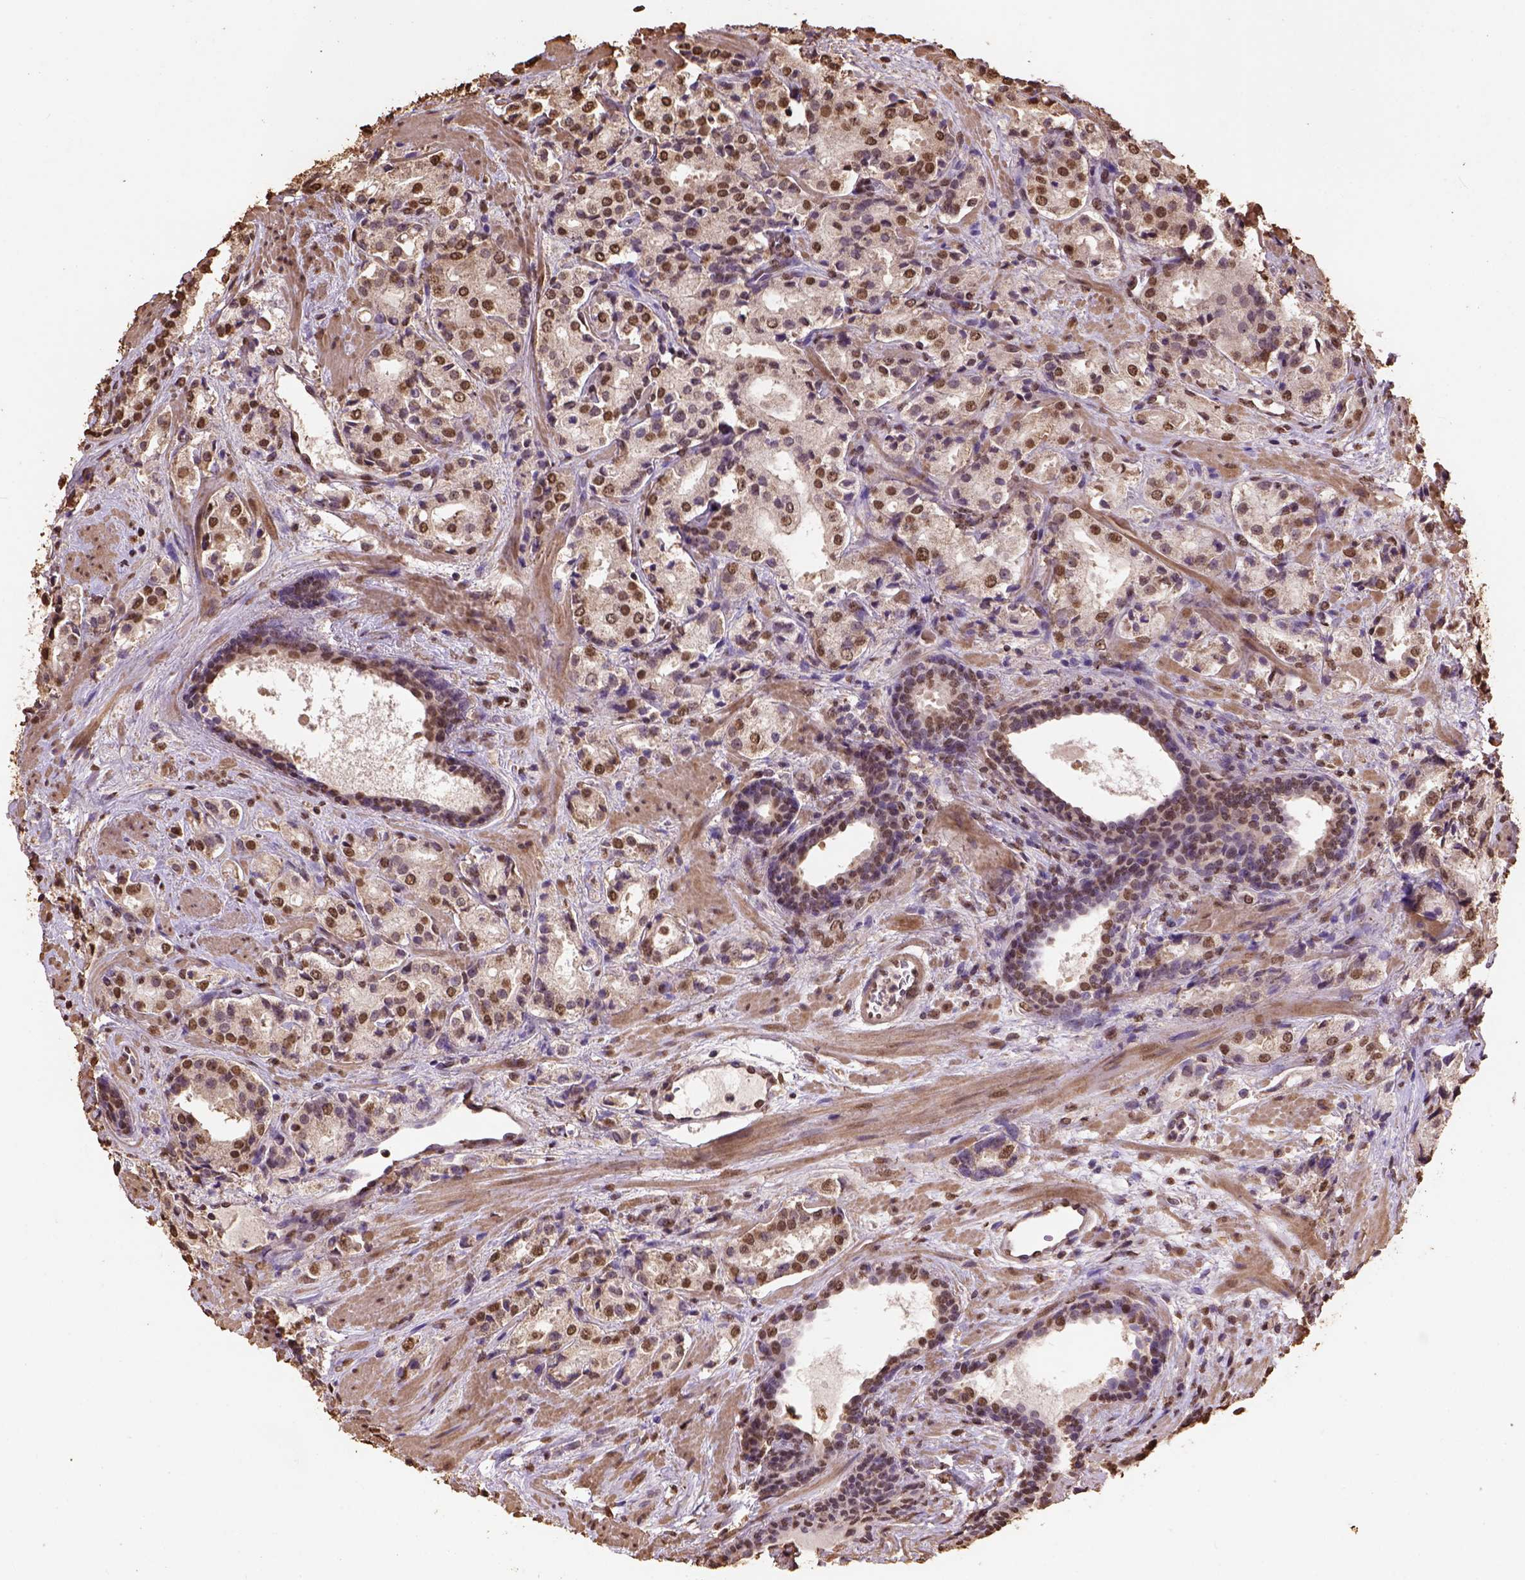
{"staining": {"intensity": "strong", "quantity": ">75%", "location": "nuclear"}, "tissue": "prostate cancer", "cell_type": "Tumor cells", "image_type": "cancer", "snomed": [{"axis": "morphology", "description": "Adenocarcinoma, Low grade"}, {"axis": "topography", "description": "Prostate"}], "caption": "Tumor cells exhibit high levels of strong nuclear staining in about >75% of cells in human prostate adenocarcinoma (low-grade).", "gene": "CSTF2T", "patient": {"sex": "male", "age": 56}}